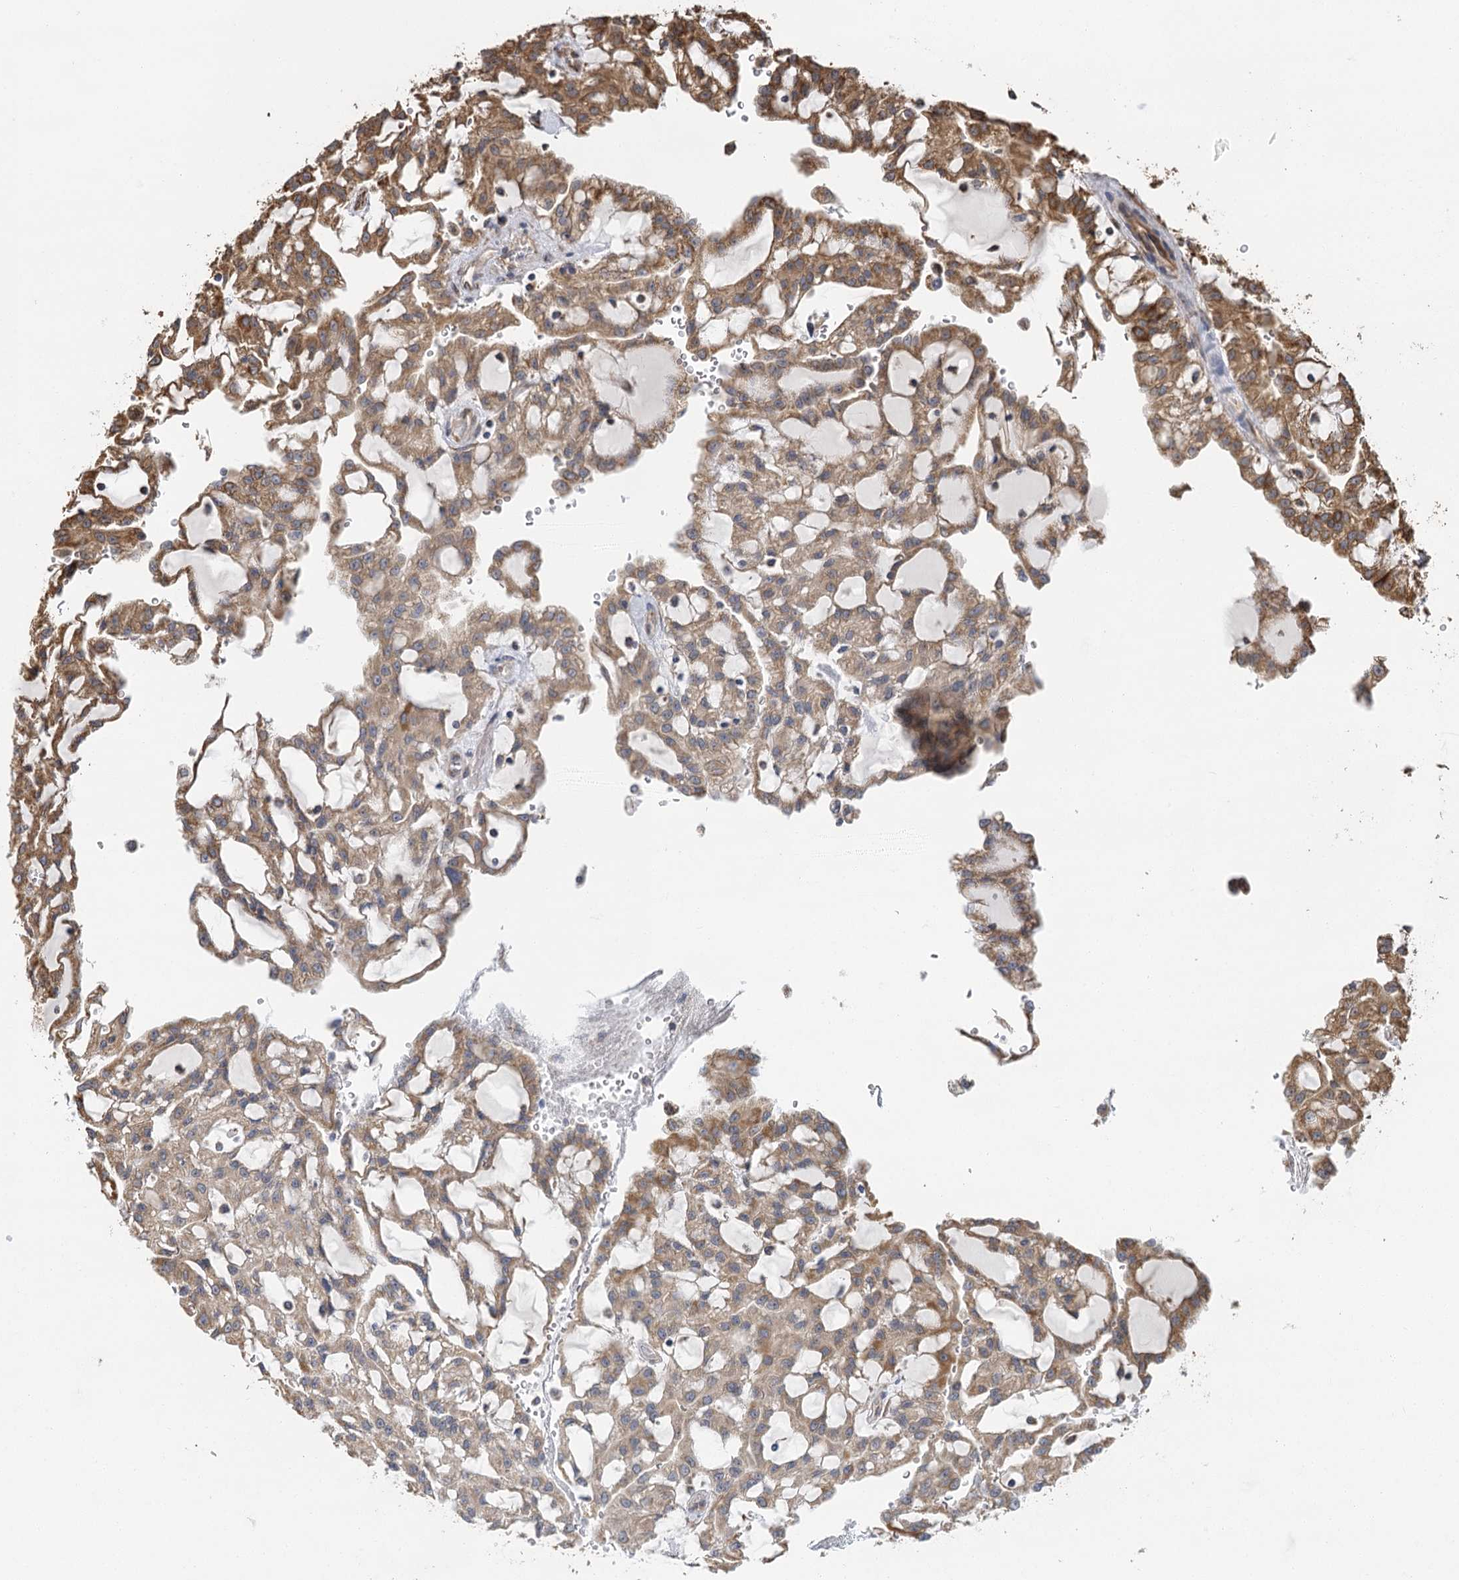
{"staining": {"intensity": "moderate", "quantity": "25%-75%", "location": "cytoplasmic/membranous"}, "tissue": "renal cancer", "cell_type": "Tumor cells", "image_type": "cancer", "snomed": [{"axis": "morphology", "description": "Adenocarcinoma, NOS"}, {"axis": "topography", "description": "Kidney"}], "caption": "Human renal cancer stained for a protein (brown) reveals moderate cytoplasmic/membranous positive expression in about 25%-75% of tumor cells.", "gene": "IL11RA", "patient": {"sex": "male", "age": 63}}